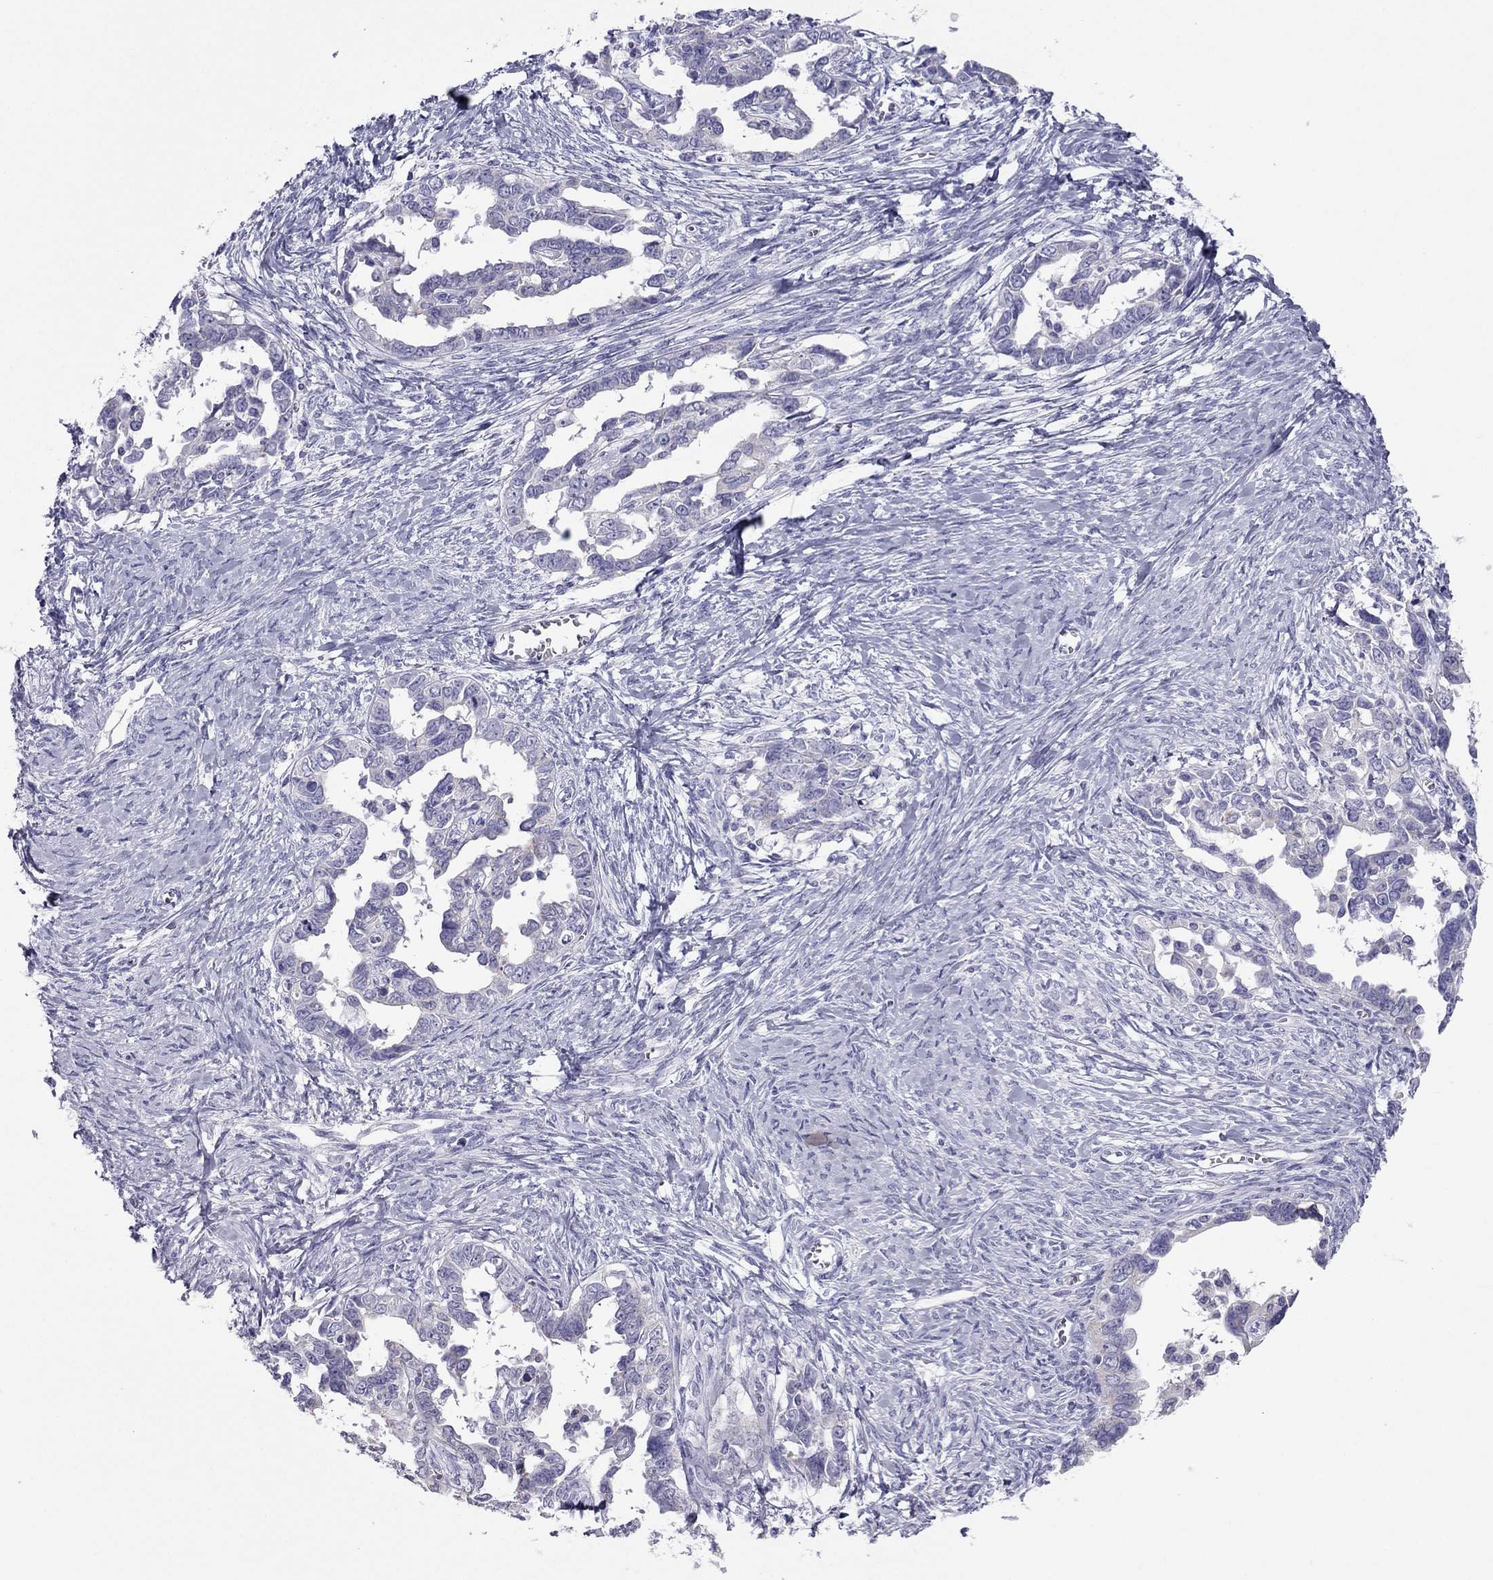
{"staining": {"intensity": "negative", "quantity": "none", "location": "none"}, "tissue": "ovarian cancer", "cell_type": "Tumor cells", "image_type": "cancer", "snomed": [{"axis": "morphology", "description": "Cystadenocarcinoma, serous, NOS"}, {"axis": "topography", "description": "Ovary"}], "caption": "IHC of human ovarian serous cystadenocarcinoma demonstrates no positivity in tumor cells.", "gene": "MAEL", "patient": {"sex": "female", "age": 69}}